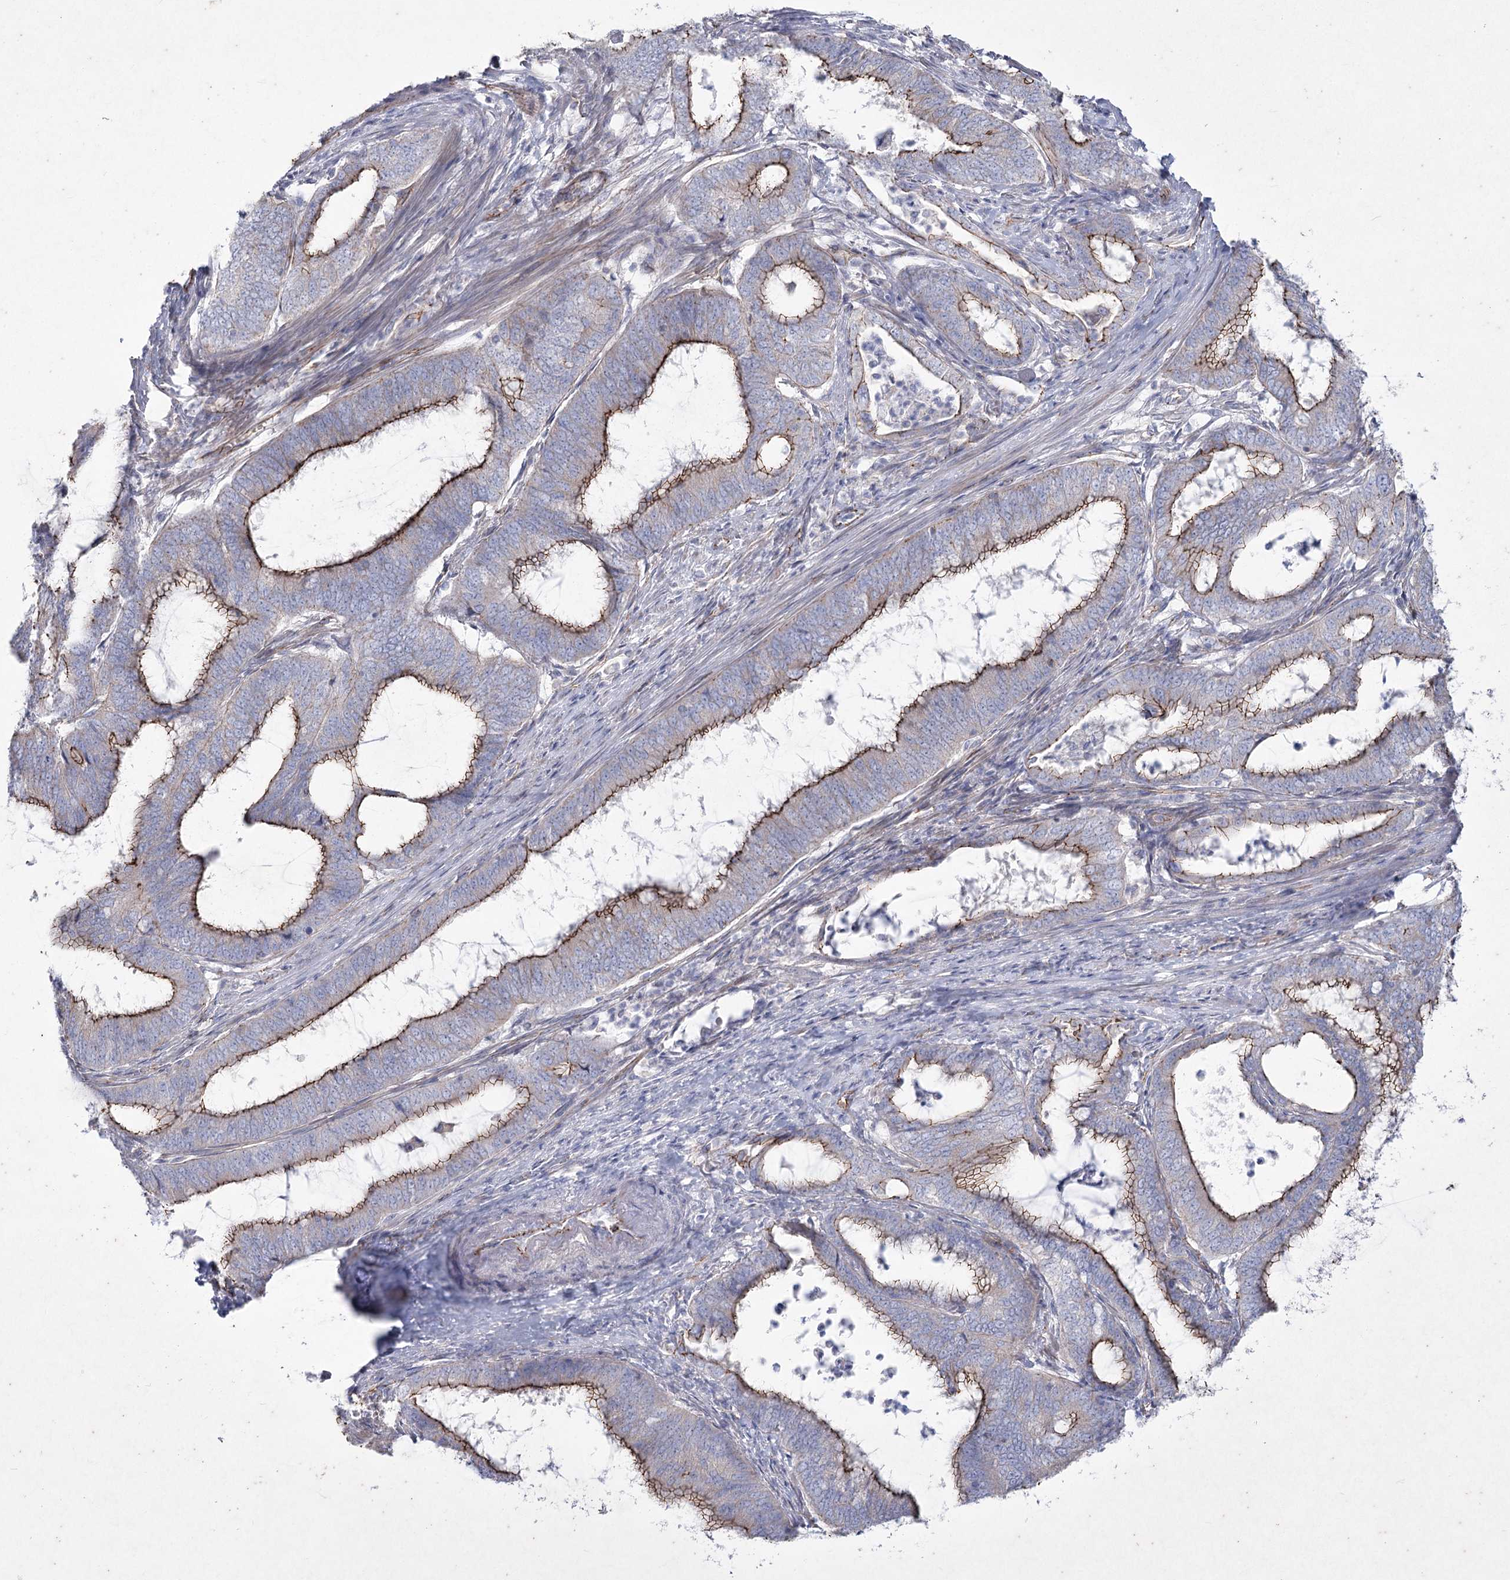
{"staining": {"intensity": "moderate", "quantity": ">75%", "location": "cytoplasmic/membranous"}, "tissue": "endometrial cancer", "cell_type": "Tumor cells", "image_type": "cancer", "snomed": [{"axis": "morphology", "description": "Adenocarcinoma, NOS"}, {"axis": "topography", "description": "Endometrium"}], "caption": "Protein staining displays moderate cytoplasmic/membranous positivity in about >75% of tumor cells in endometrial cancer (adenocarcinoma).", "gene": "LDLRAD3", "patient": {"sex": "female", "age": 51}}